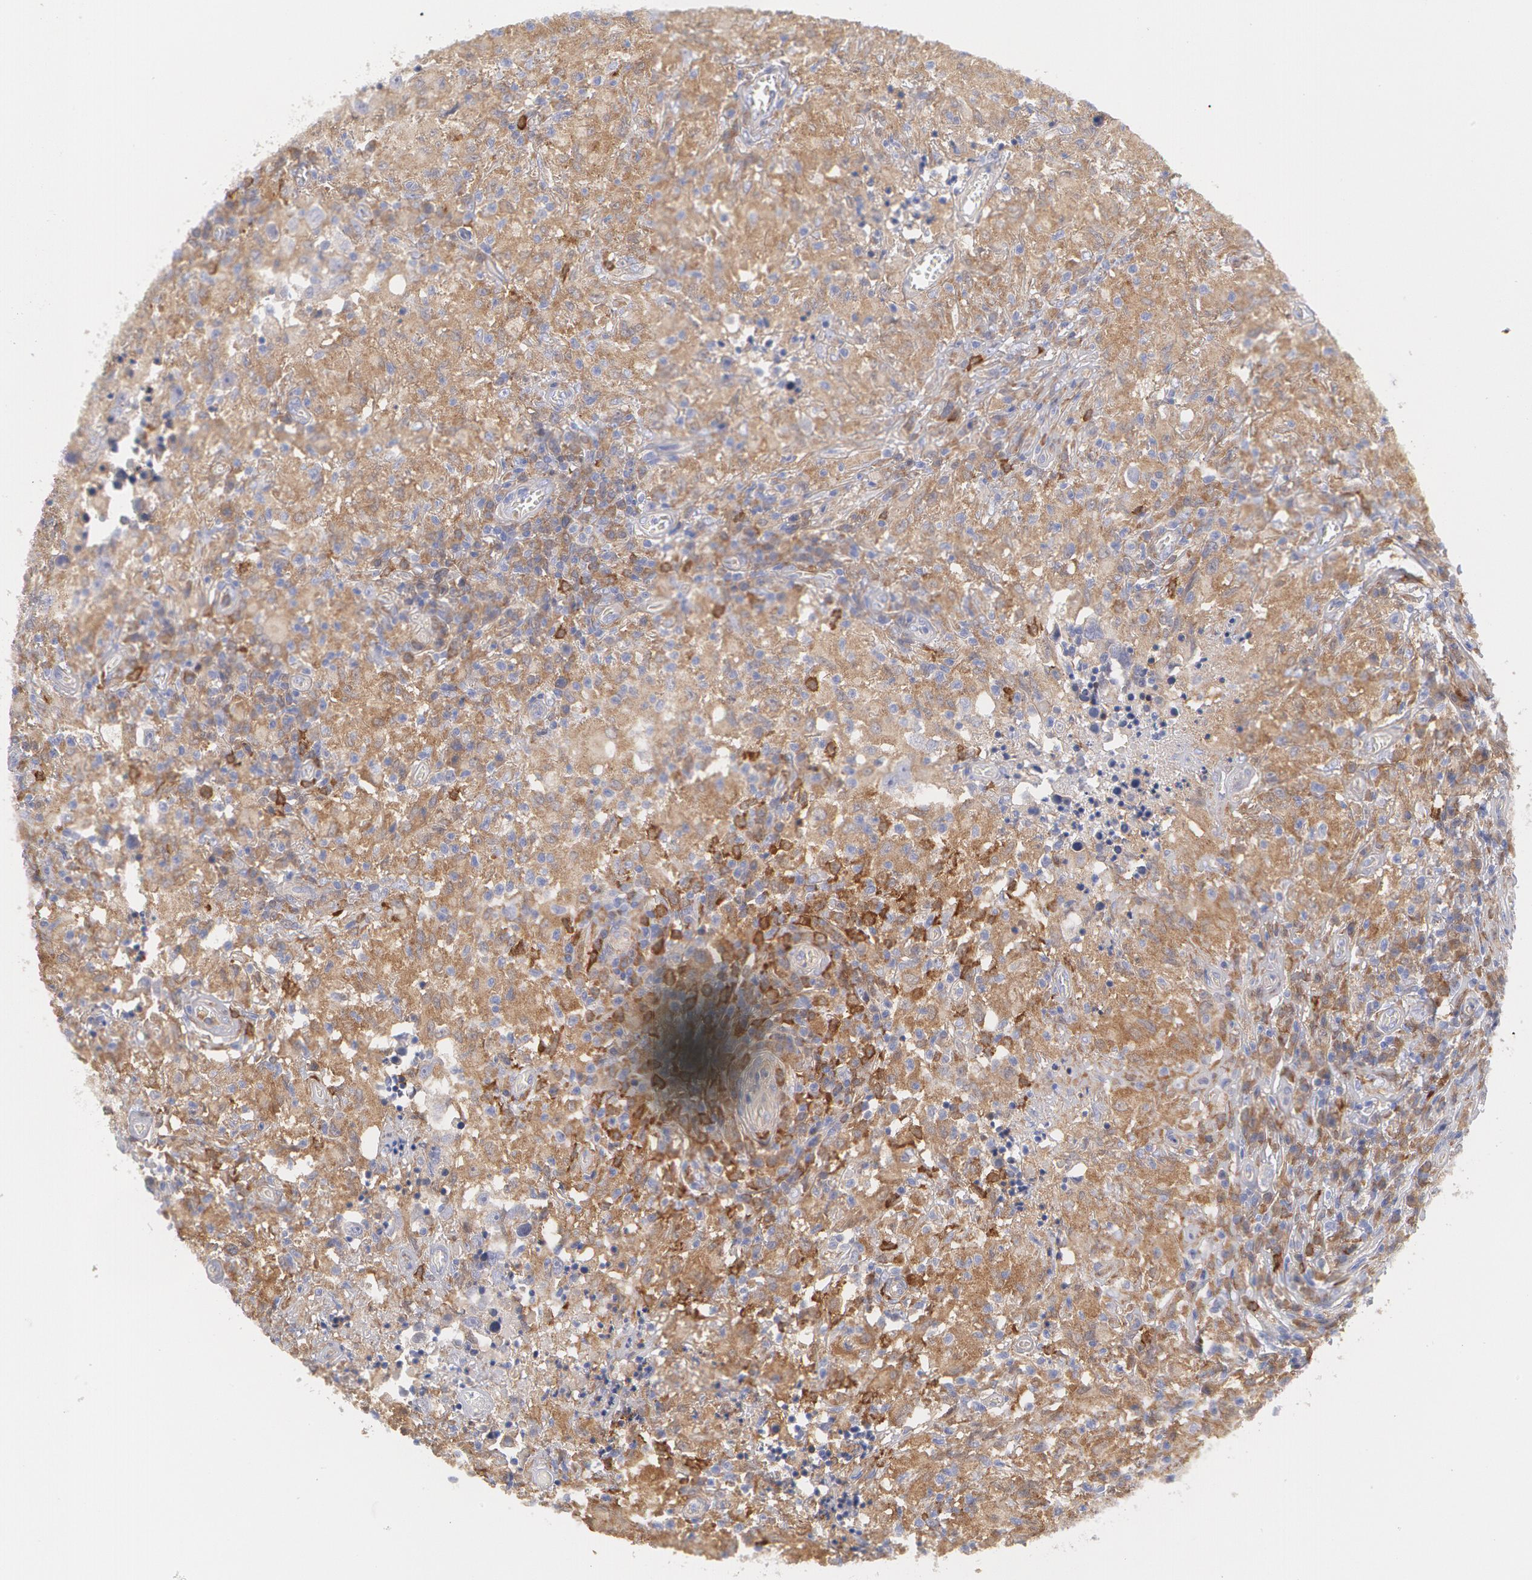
{"staining": {"intensity": "moderate", "quantity": ">75%", "location": "cytoplasmic/membranous"}, "tissue": "testis cancer", "cell_type": "Tumor cells", "image_type": "cancer", "snomed": [{"axis": "morphology", "description": "Seminoma, NOS"}, {"axis": "topography", "description": "Testis"}], "caption": "Moderate cytoplasmic/membranous positivity is present in approximately >75% of tumor cells in seminoma (testis). The protein is shown in brown color, while the nuclei are stained blue.", "gene": "SYK", "patient": {"sex": "male", "age": 34}}